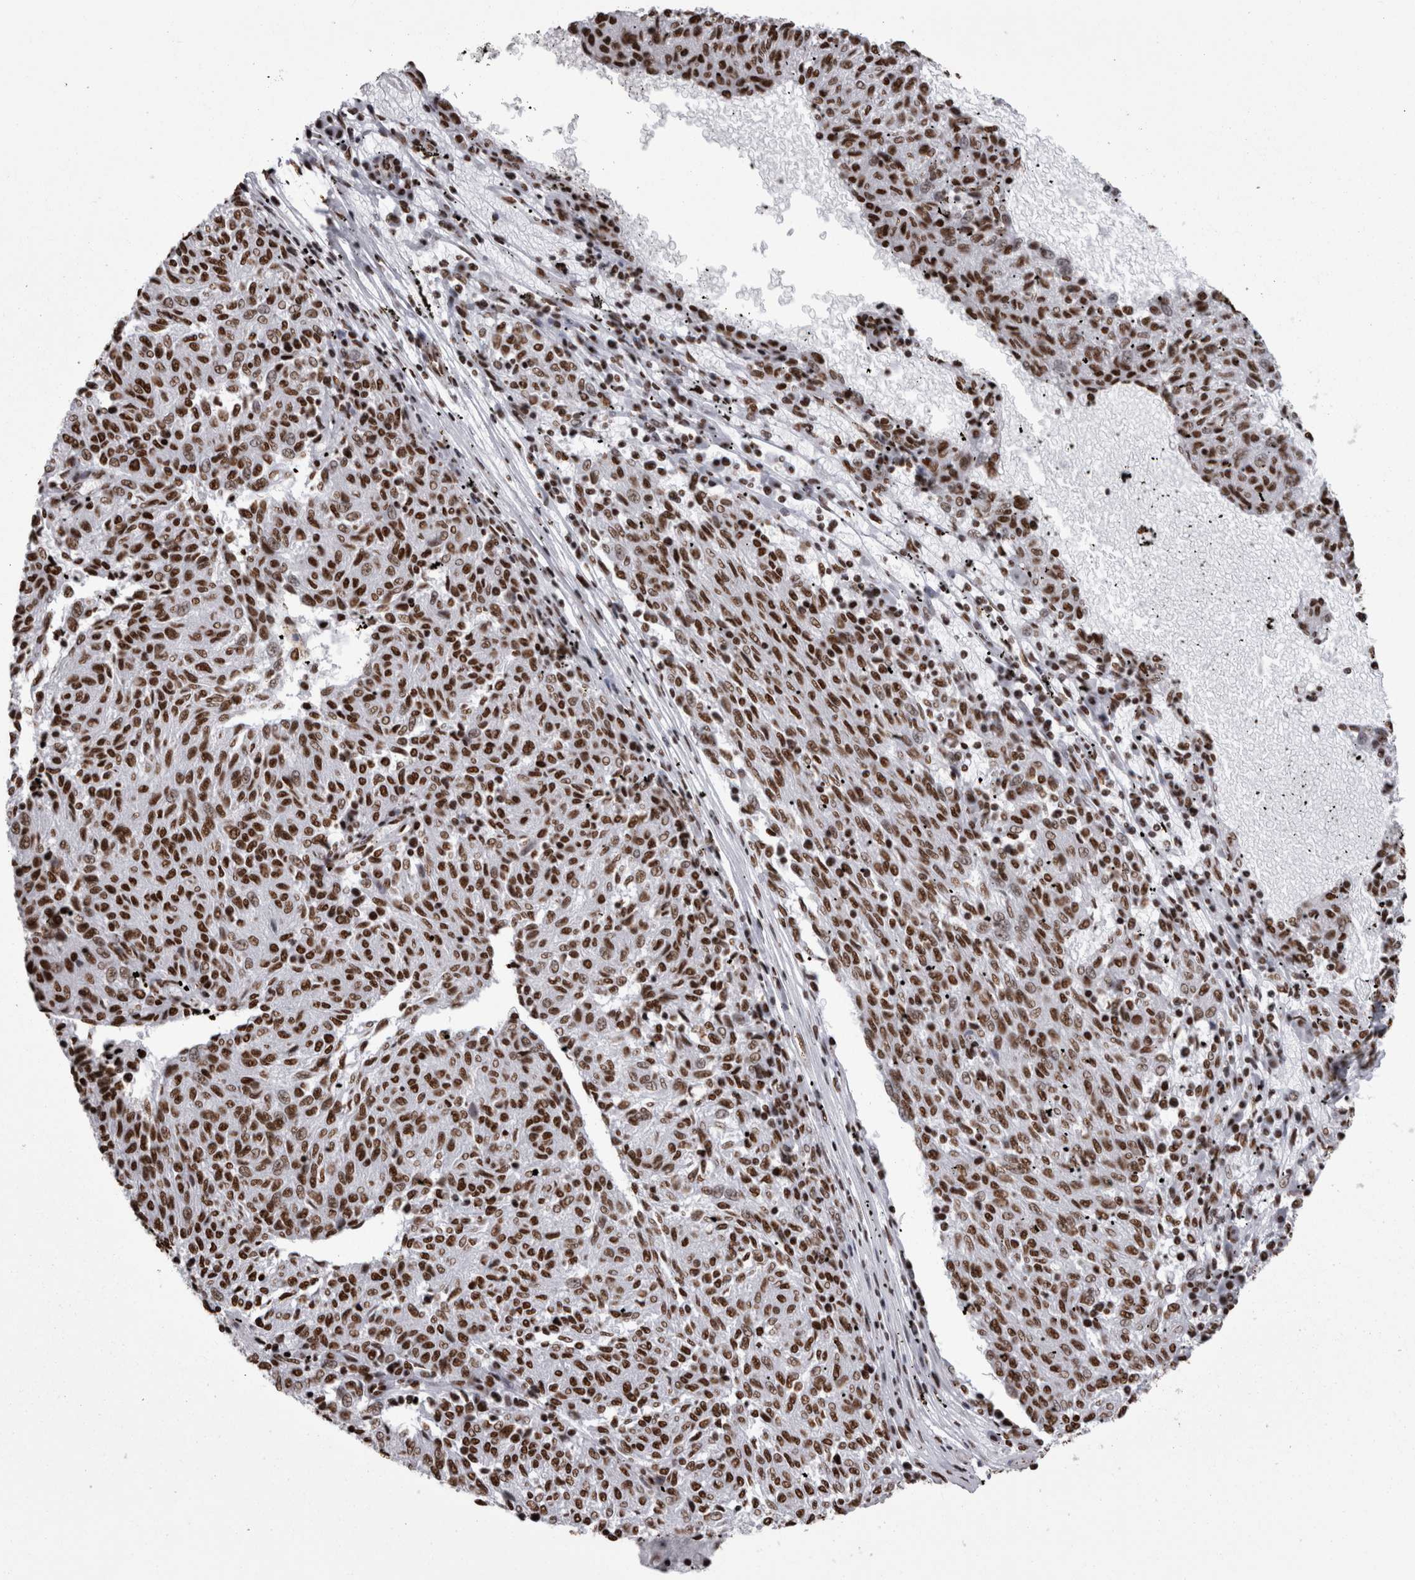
{"staining": {"intensity": "strong", "quantity": ">75%", "location": "nuclear"}, "tissue": "melanoma", "cell_type": "Tumor cells", "image_type": "cancer", "snomed": [{"axis": "morphology", "description": "Malignant melanoma, NOS"}, {"axis": "topography", "description": "Skin"}], "caption": "Malignant melanoma tissue reveals strong nuclear expression in about >75% of tumor cells", "gene": "HNRNPM", "patient": {"sex": "female", "age": 72}}